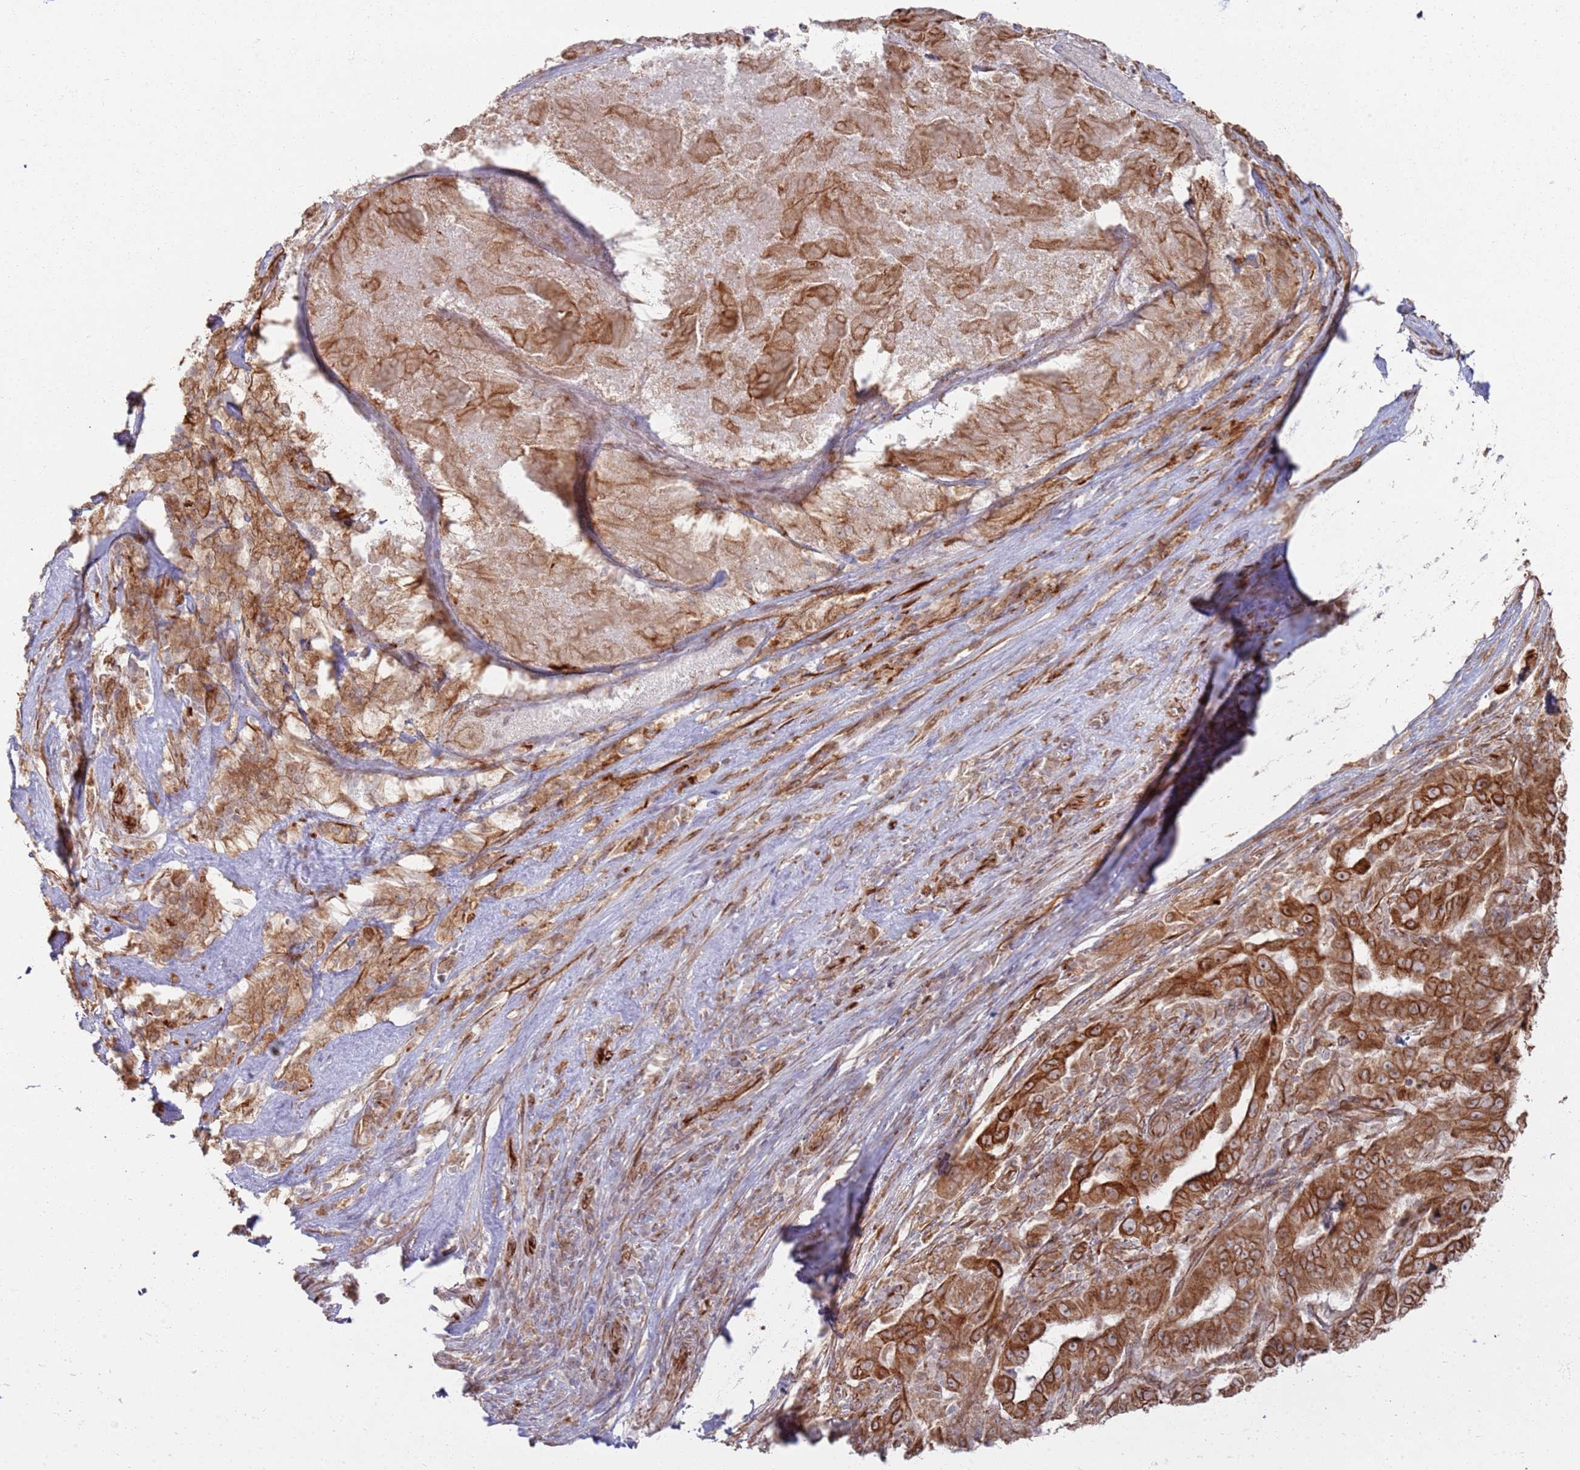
{"staining": {"intensity": "strong", "quantity": ">75%", "location": "cytoplasmic/membranous"}, "tissue": "pancreatic cancer", "cell_type": "Tumor cells", "image_type": "cancer", "snomed": [{"axis": "morphology", "description": "Adenocarcinoma, NOS"}, {"axis": "topography", "description": "Pancreas"}], "caption": "Approximately >75% of tumor cells in human pancreatic cancer exhibit strong cytoplasmic/membranous protein staining as visualized by brown immunohistochemical staining.", "gene": "PHF21A", "patient": {"sex": "male", "age": 63}}